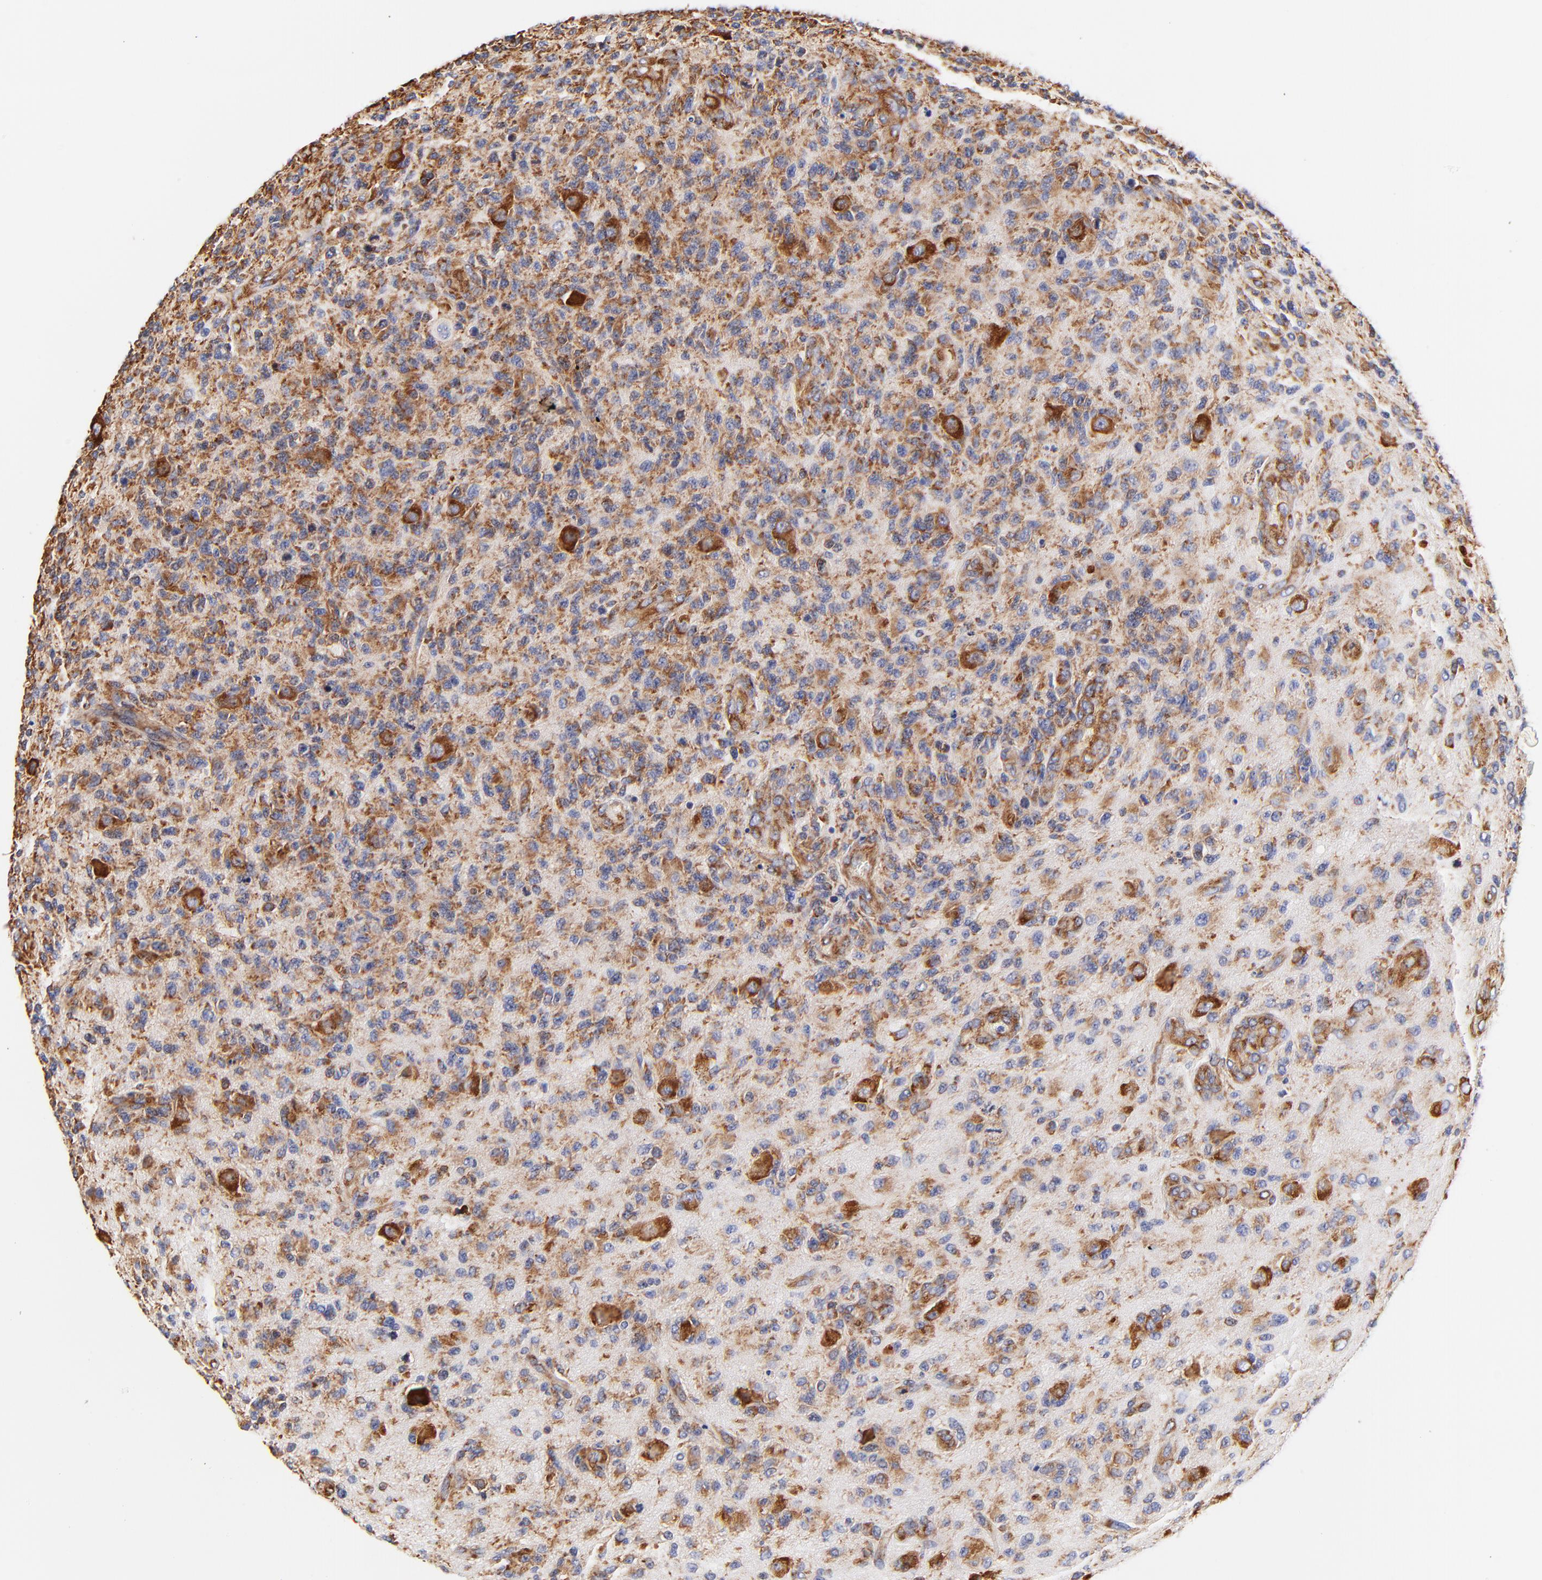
{"staining": {"intensity": "moderate", "quantity": "25%-75%", "location": "cytoplasmic/membranous"}, "tissue": "glioma", "cell_type": "Tumor cells", "image_type": "cancer", "snomed": [{"axis": "morphology", "description": "Glioma, malignant, High grade"}, {"axis": "topography", "description": "Brain"}], "caption": "The immunohistochemical stain shows moderate cytoplasmic/membranous expression in tumor cells of malignant high-grade glioma tissue. Ihc stains the protein of interest in brown and the nuclei are stained blue.", "gene": "RPL27", "patient": {"sex": "male", "age": 36}}